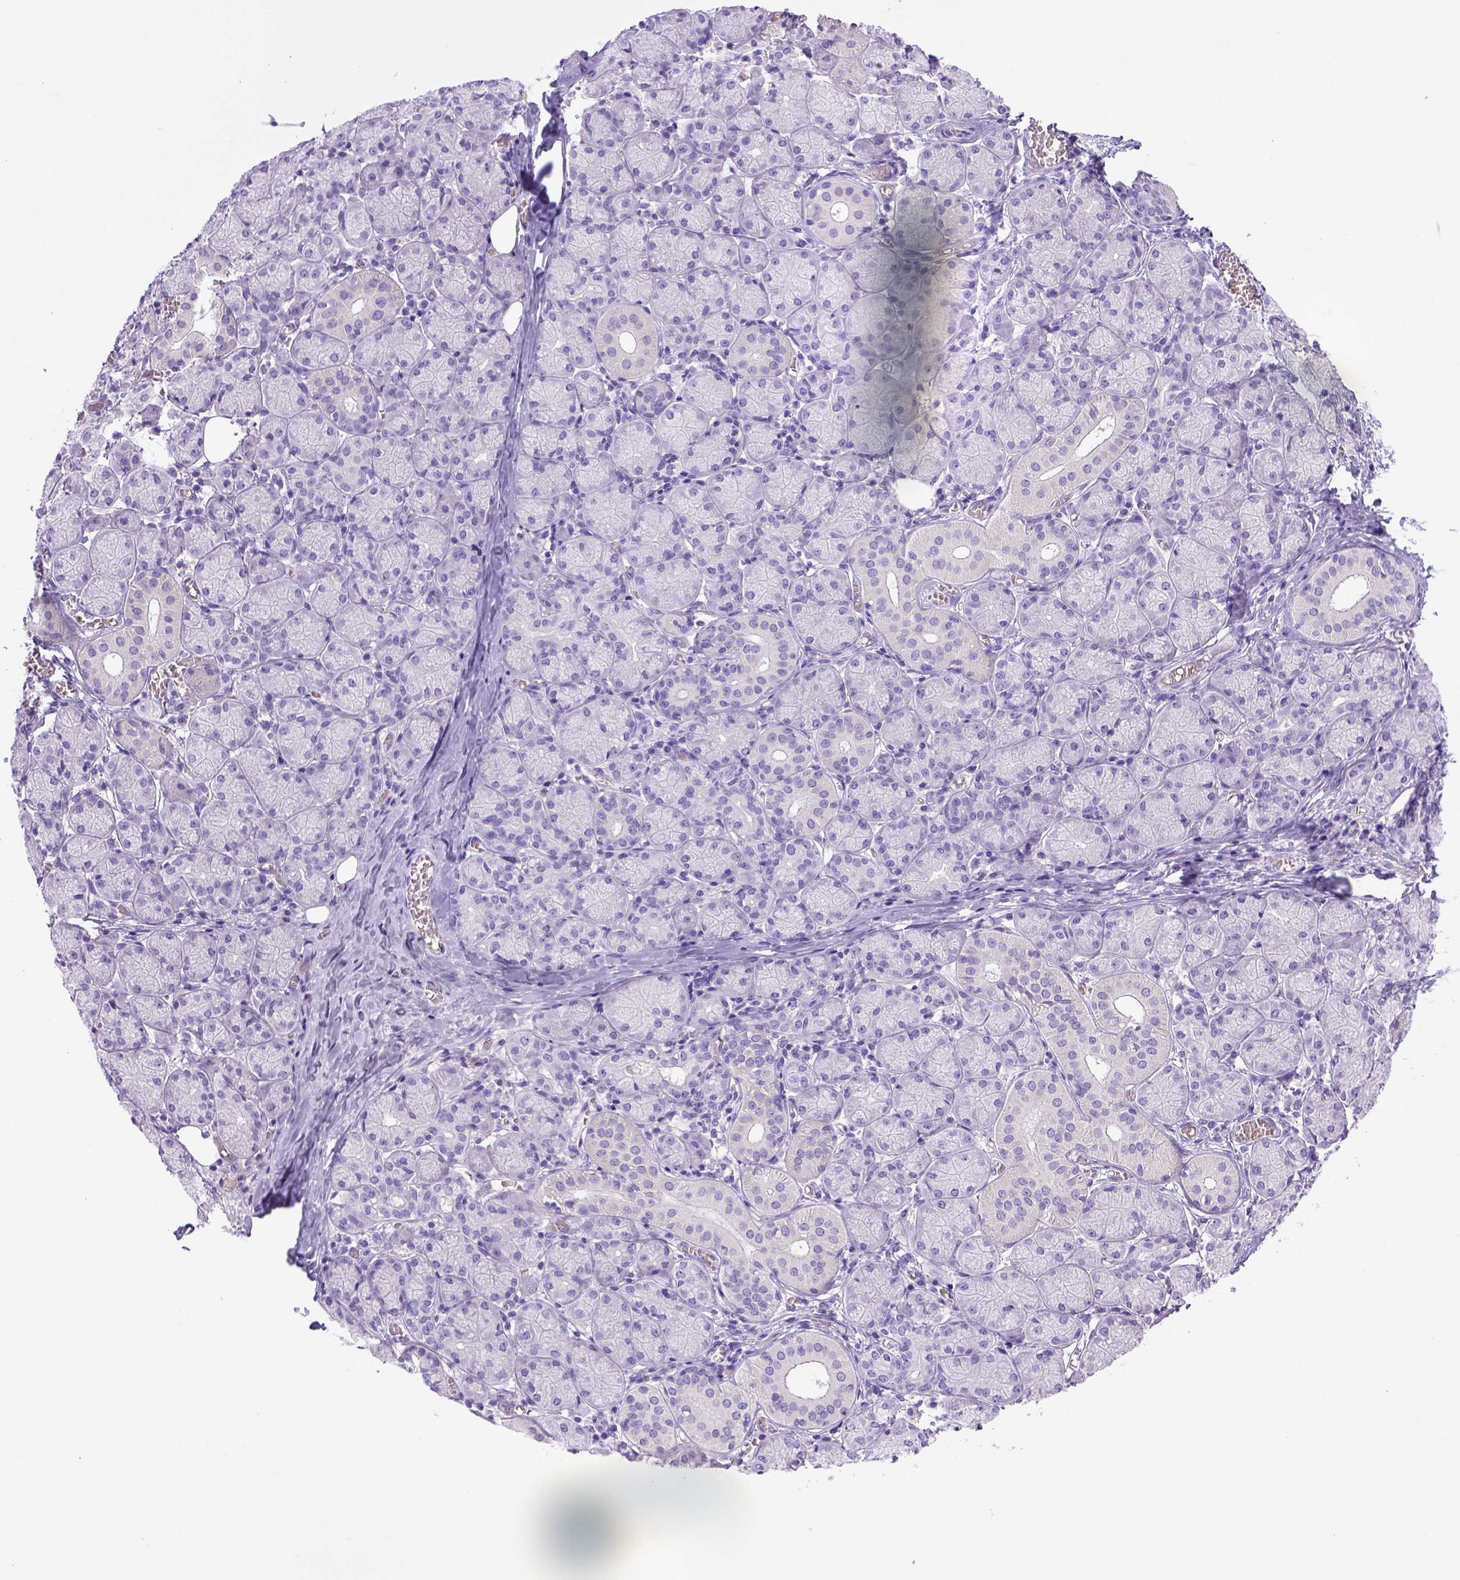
{"staining": {"intensity": "negative", "quantity": "none", "location": "none"}, "tissue": "salivary gland", "cell_type": "Glandular cells", "image_type": "normal", "snomed": [{"axis": "morphology", "description": "Normal tissue, NOS"}, {"axis": "topography", "description": "Salivary gland"}, {"axis": "topography", "description": "Peripheral nerve tissue"}], "caption": "Immunohistochemical staining of unremarkable human salivary gland demonstrates no significant staining in glandular cells. The staining is performed using DAB brown chromogen with nuclei counter-stained in using hematoxylin.", "gene": "BAAT", "patient": {"sex": "female", "age": 24}}